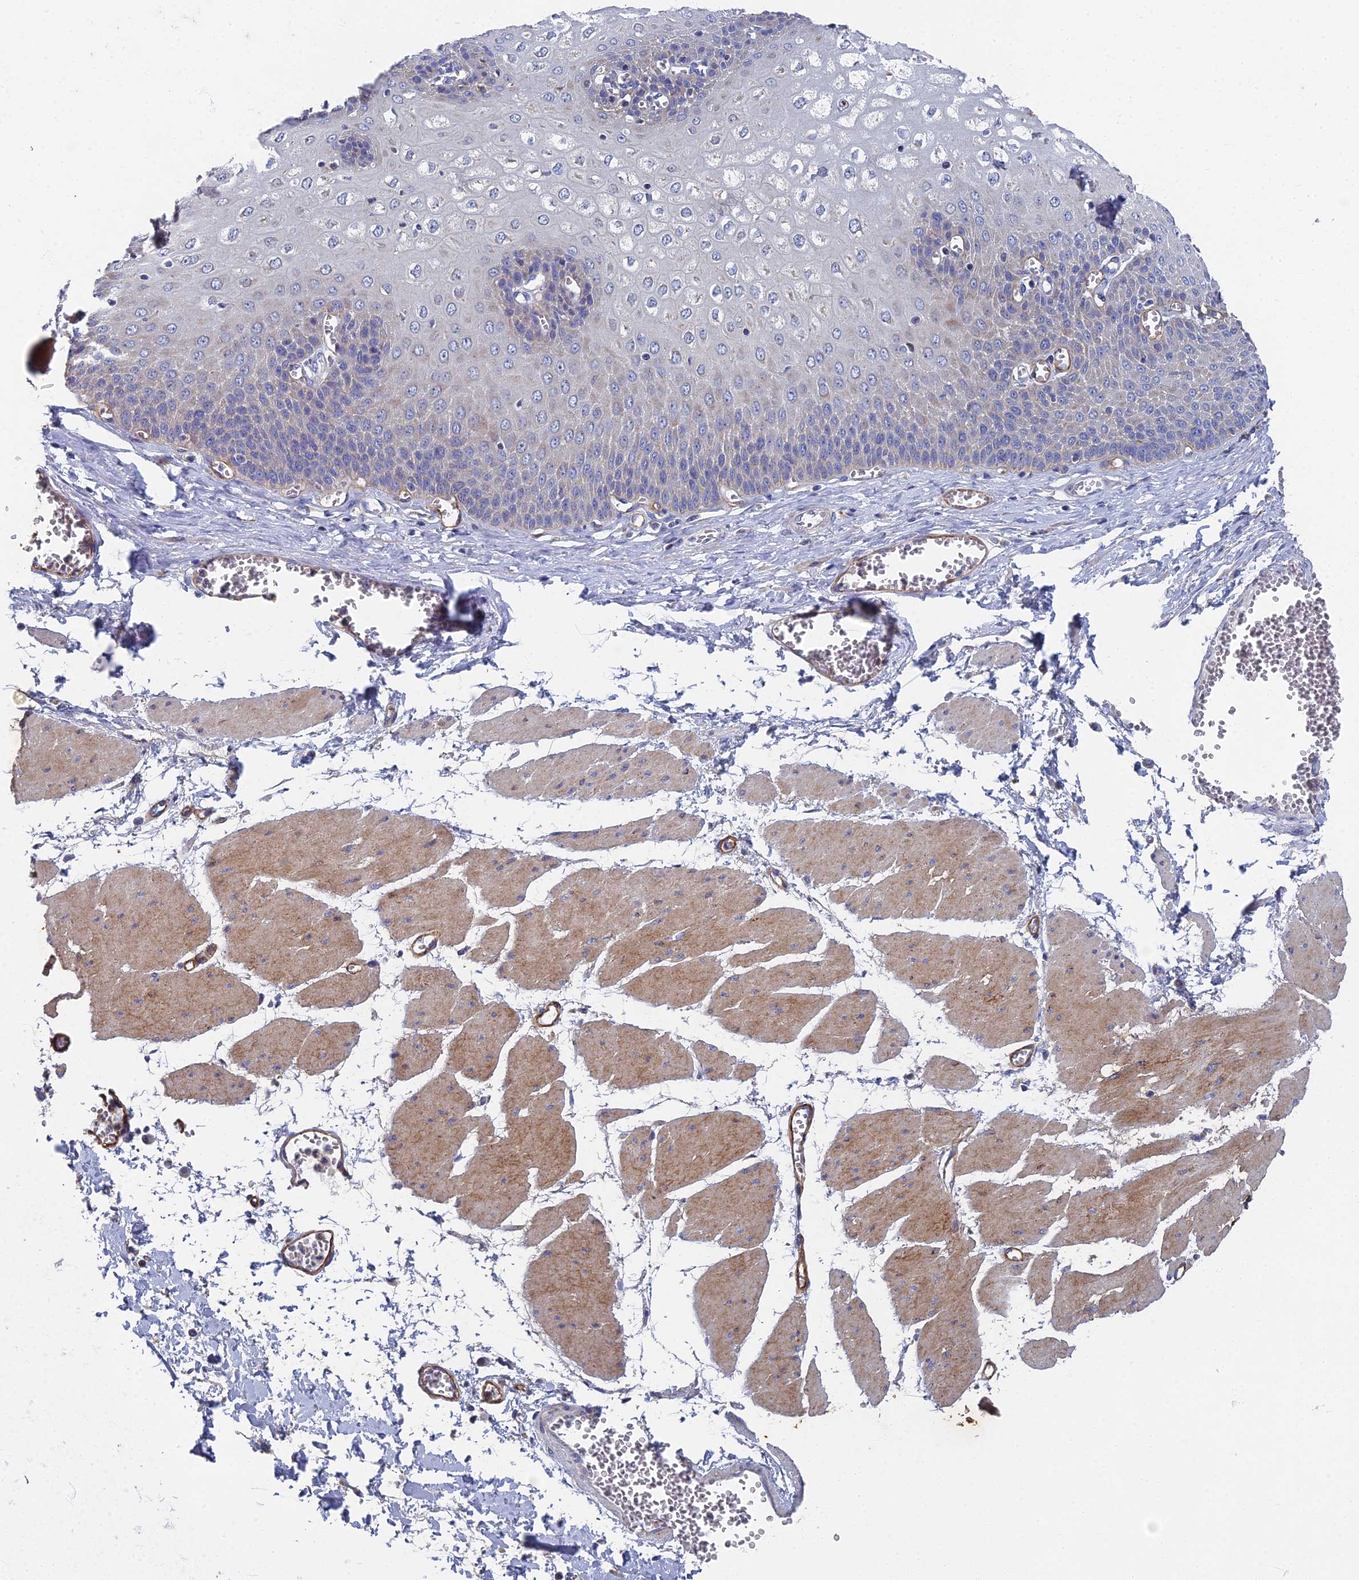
{"staining": {"intensity": "negative", "quantity": "none", "location": "none"}, "tissue": "esophagus", "cell_type": "Squamous epithelial cells", "image_type": "normal", "snomed": [{"axis": "morphology", "description": "Normal tissue, NOS"}, {"axis": "topography", "description": "Esophagus"}], "caption": "The histopathology image reveals no staining of squamous epithelial cells in benign esophagus.", "gene": "RNASEK", "patient": {"sex": "male", "age": 60}}